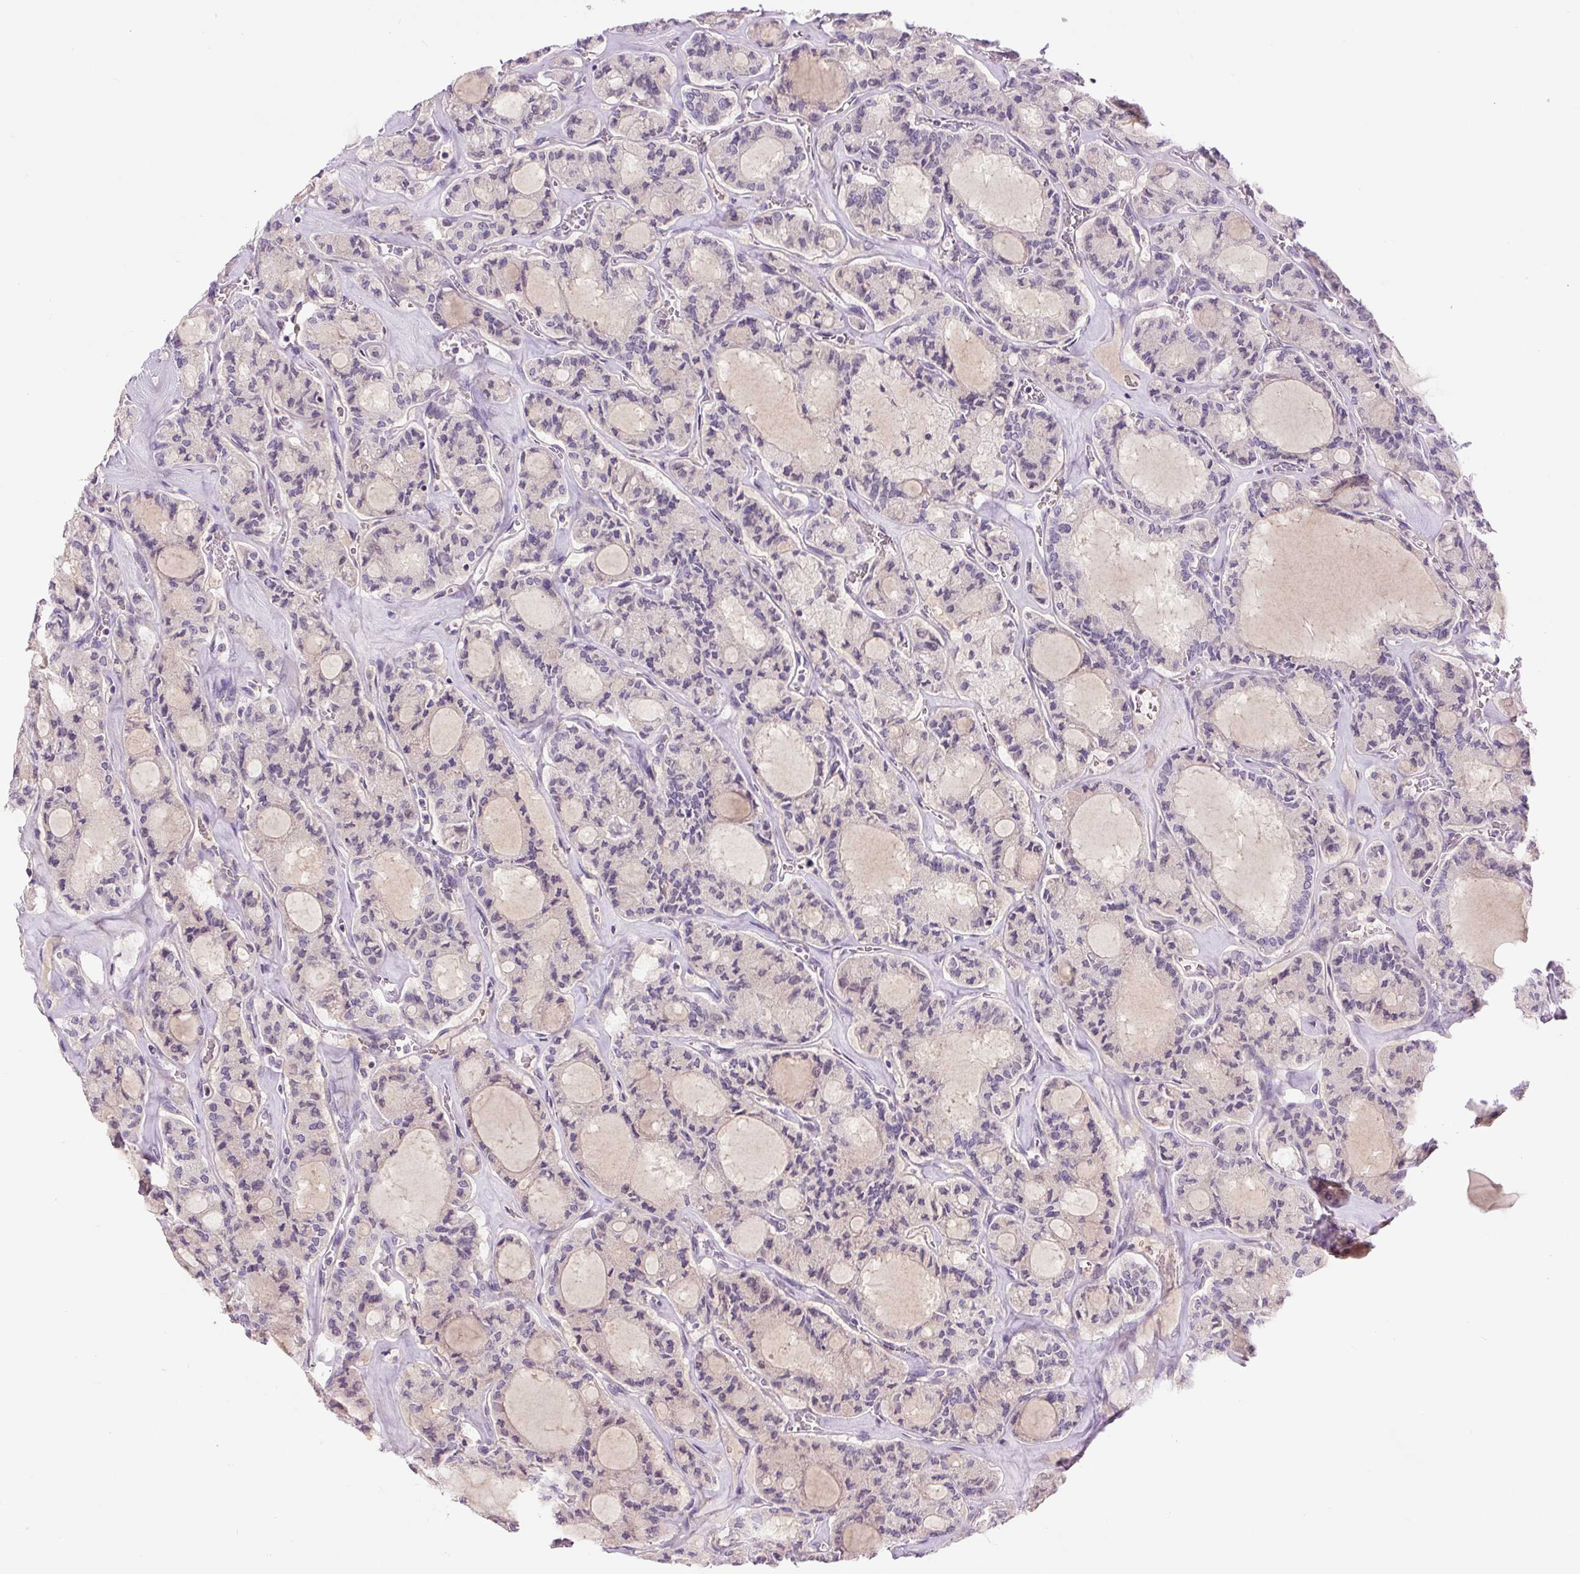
{"staining": {"intensity": "negative", "quantity": "none", "location": "none"}, "tissue": "thyroid cancer", "cell_type": "Tumor cells", "image_type": "cancer", "snomed": [{"axis": "morphology", "description": "Papillary adenocarcinoma, NOS"}, {"axis": "topography", "description": "Thyroid gland"}], "caption": "Thyroid cancer was stained to show a protein in brown. There is no significant staining in tumor cells.", "gene": "FABP7", "patient": {"sex": "male", "age": 87}}